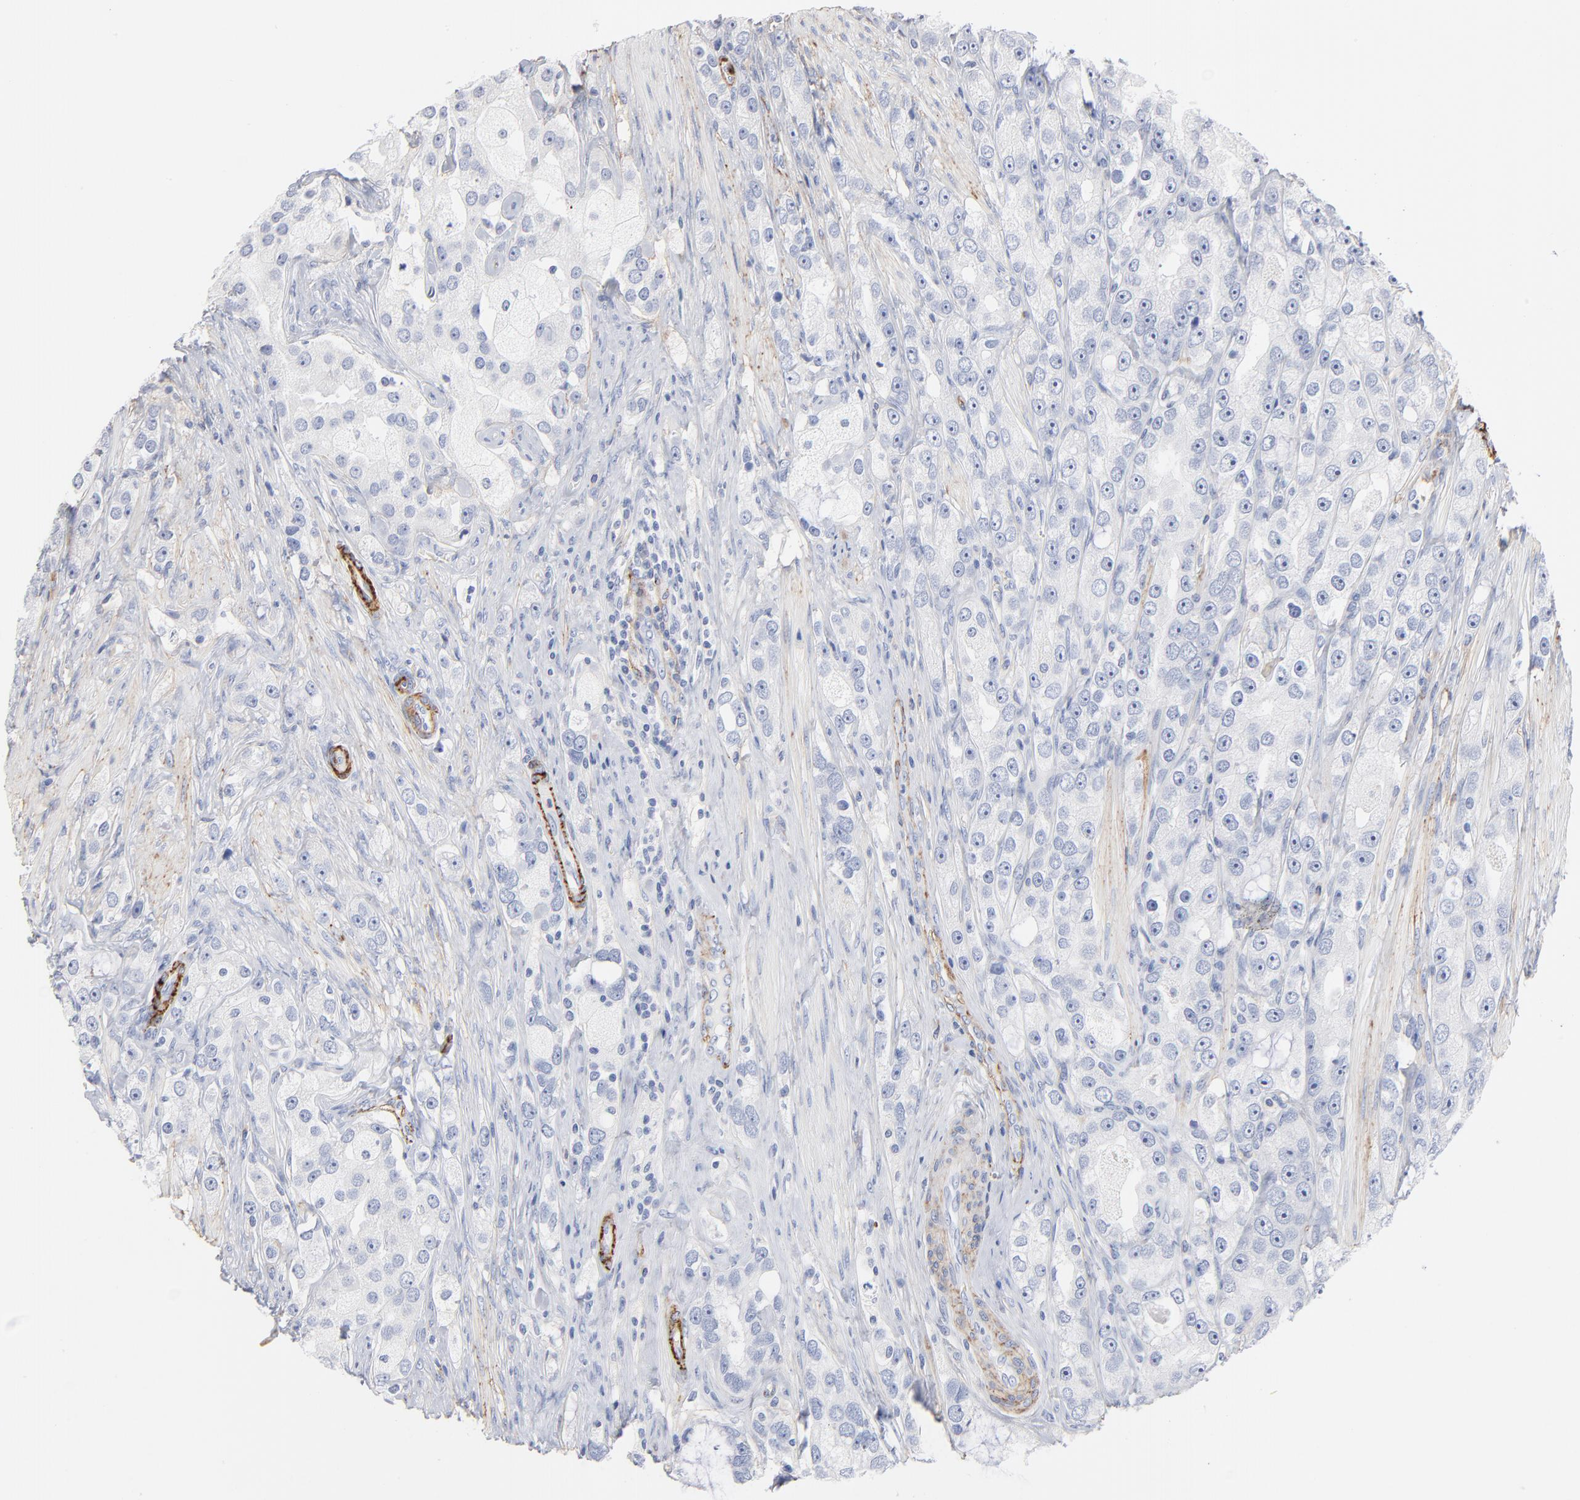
{"staining": {"intensity": "negative", "quantity": "none", "location": "none"}, "tissue": "prostate cancer", "cell_type": "Tumor cells", "image_type": "cancer", "snomed": [{"axis": "morphology", "description": "Adenocarcinoma, High grade"}, {"axis": "topography", "description": "Prostate"}], "caption": "This is an immunohistochemistry image of human prostate cancer (adenocarcinoma (high-grade)). There is no positivity in tumor cells.", "gene": "AGTR1", "patient": {"sex": "male", "age": 63}}